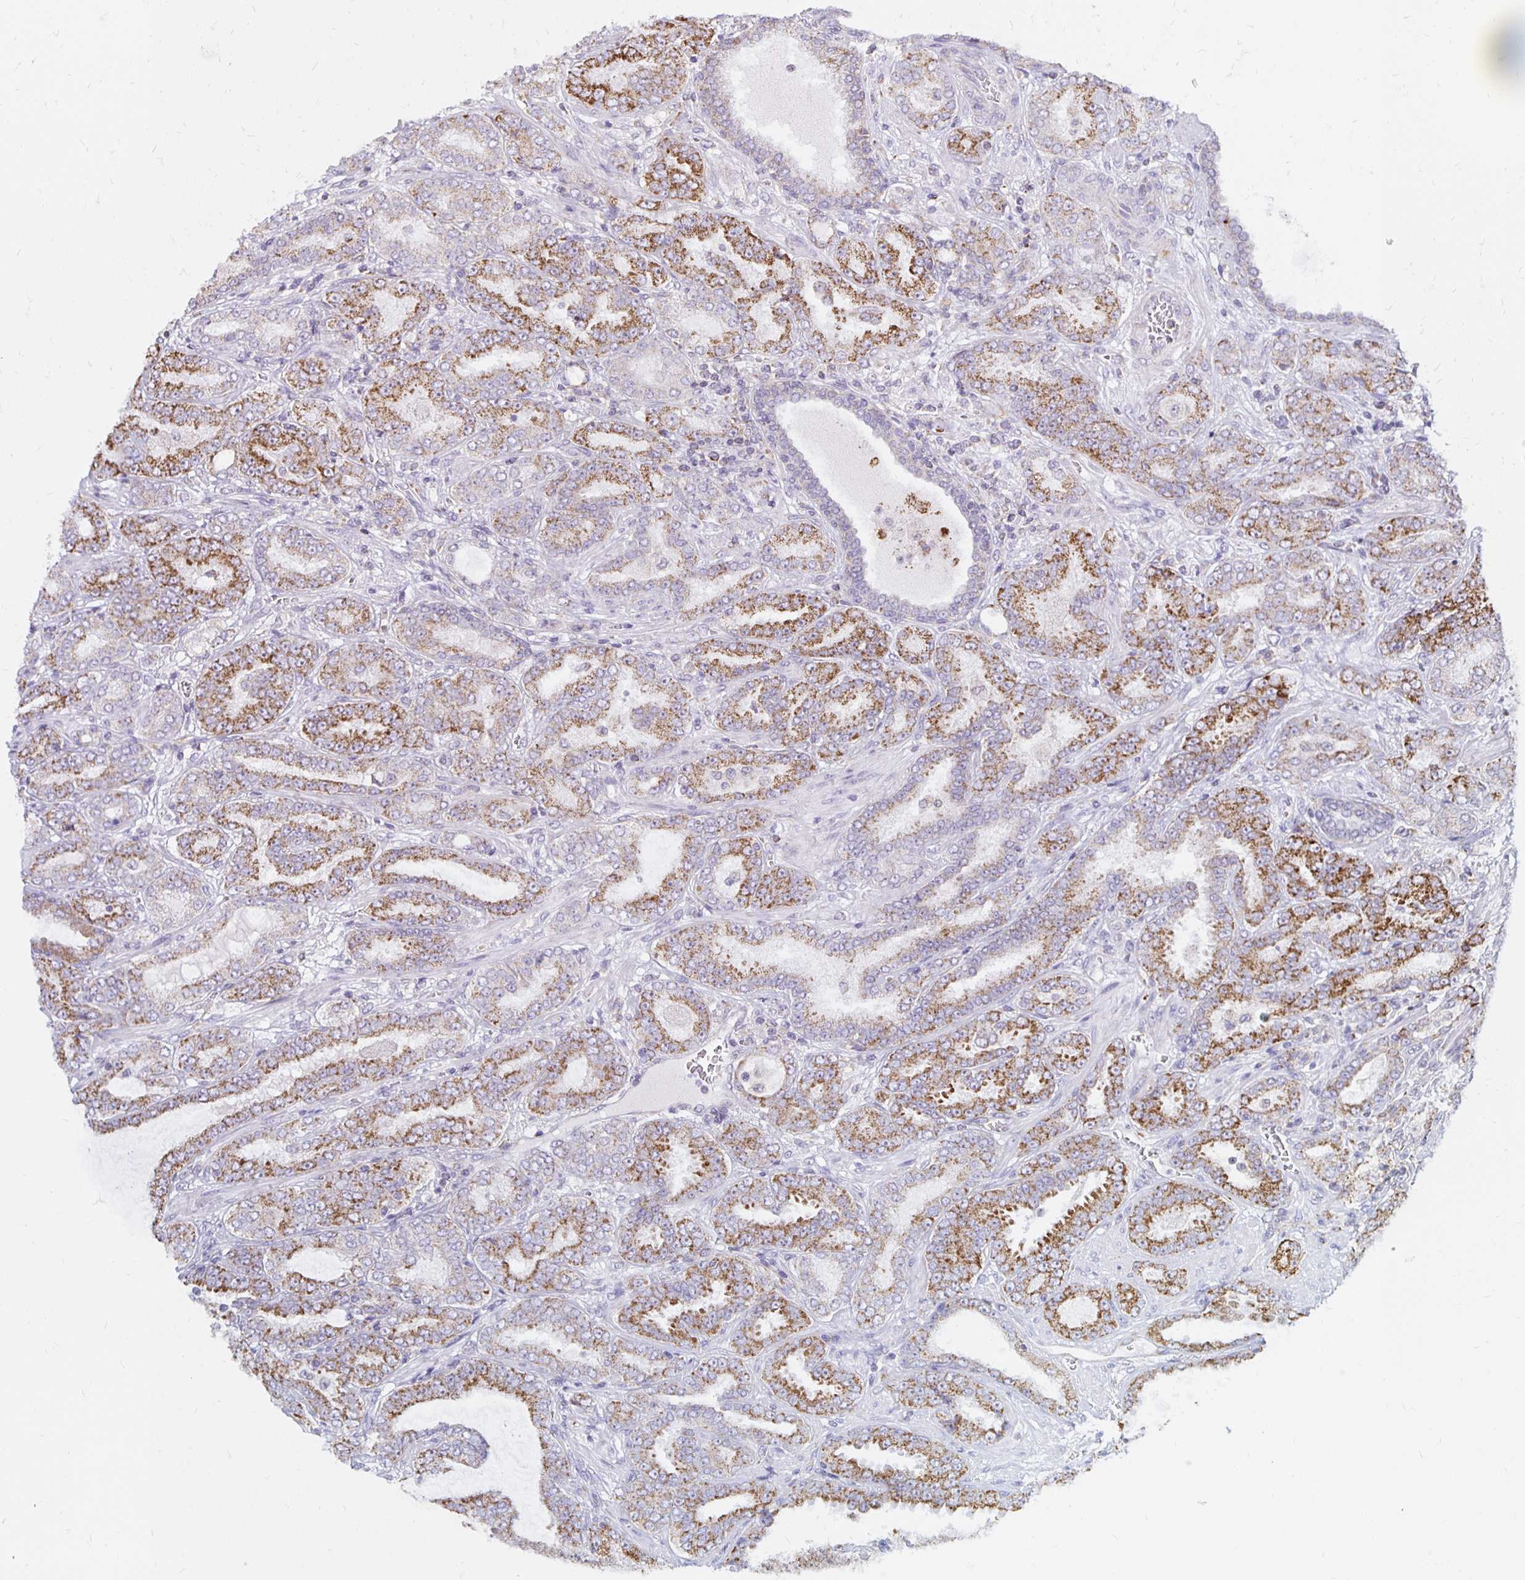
{"staining": {"intensity": "moderate", "quantity": "25%-75%", "location": "cytoplasmic/membranous"}, "tissue": "prostate cancer", "cell_type": "Tumor cells", "image_type": "cancer", "snomed": [{"axis": "morphology", "description": "Adenocarcinoma, High grade"}, {"axis": "topography", "description": "Prostate"}], "caption": "Protein staining of prostate cancer tissue displays moderate cytoplasmic/membranous positivity in approximately 25%-75% of tumor cells.", "gene": "IER3", "patient": {"sex": "male", "age": 72}}